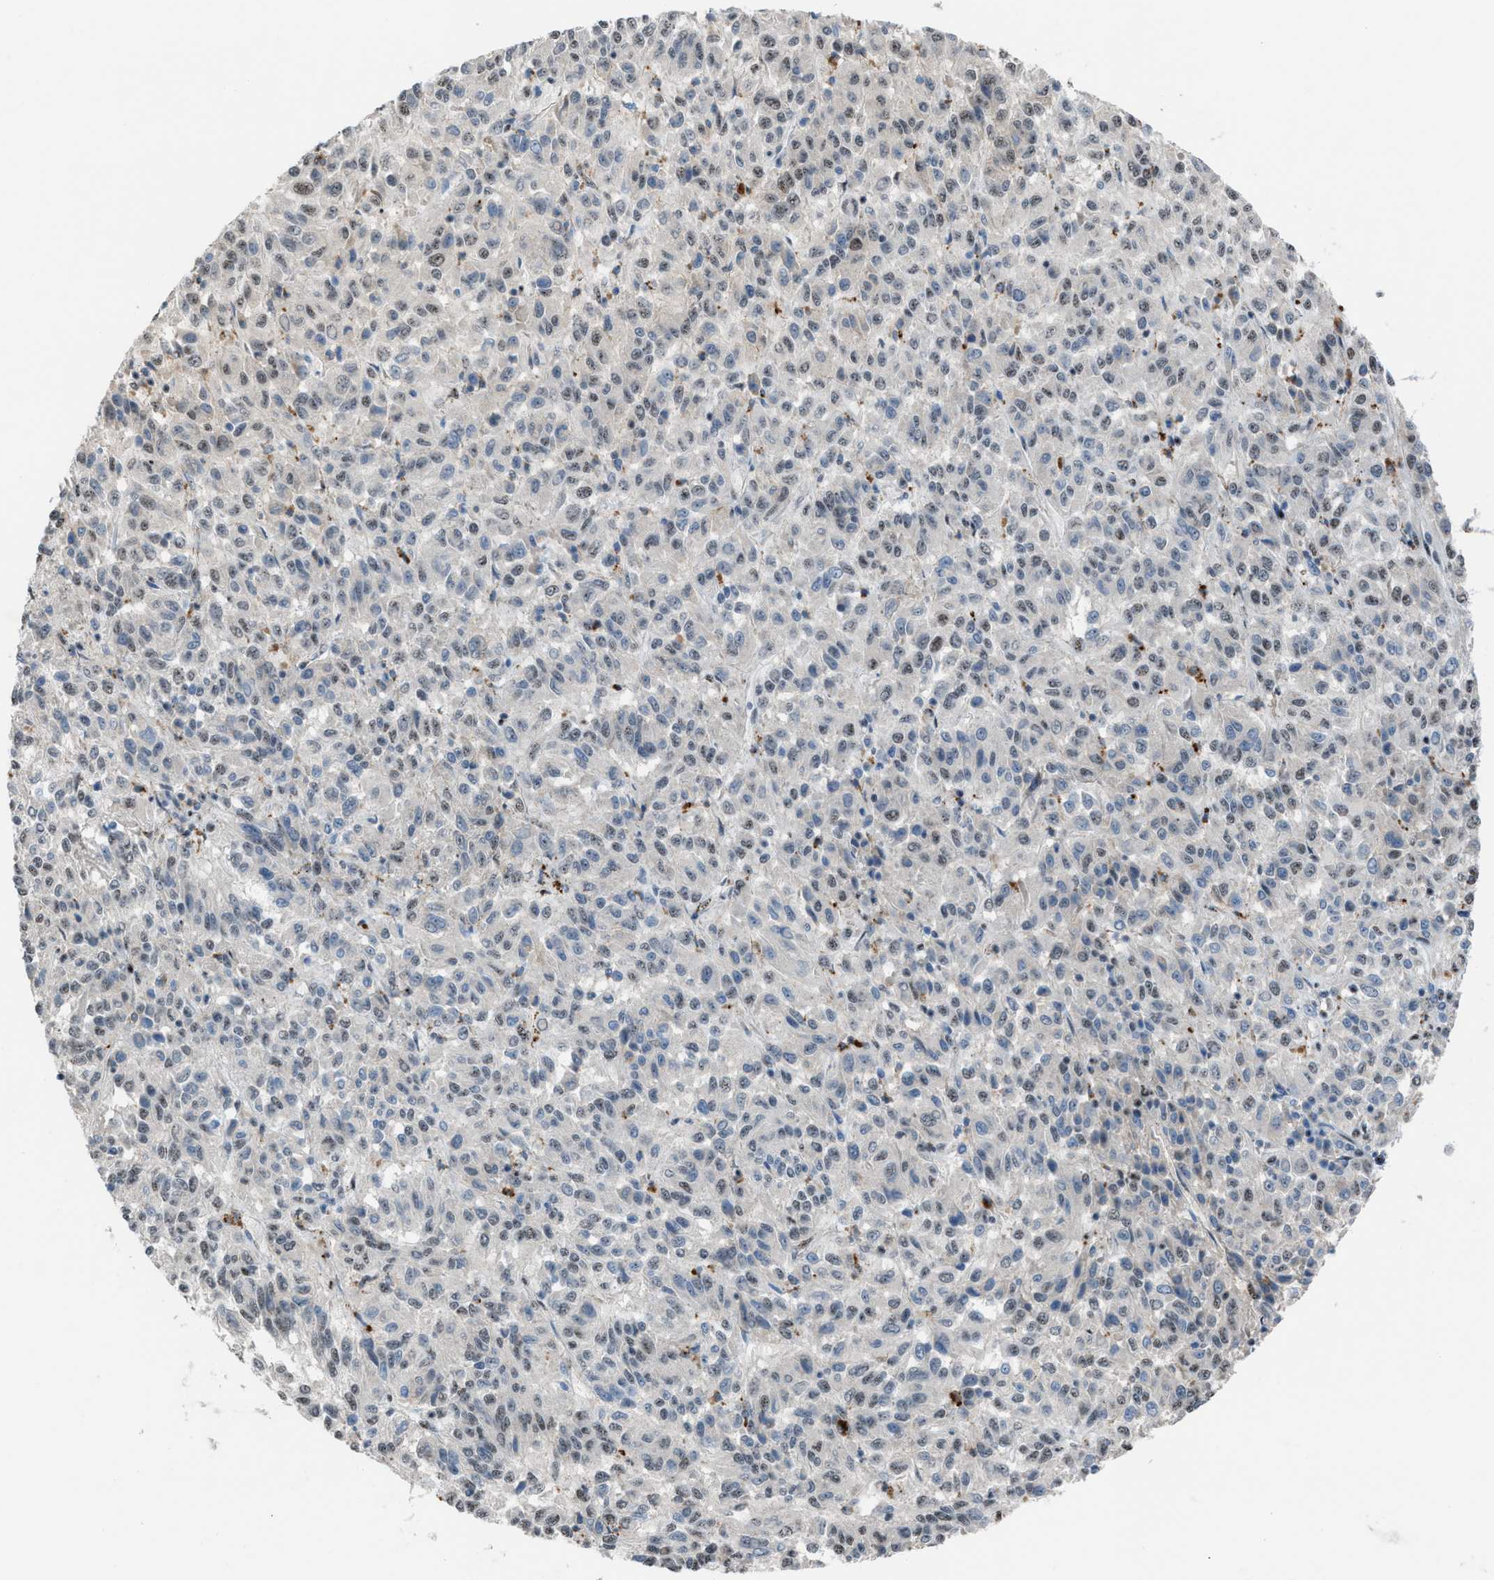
{"staining": {"intensity": "weak", "quantity": "<25%", "location": "nuclear"}, "tissue": "melanoma", "cell_type": "Tumor cells", "image_type": "cancer", "snomed": [{"axis": "morphology", "description": "Malignant melanoma, Metastatic site"}, {"axis": "topography", "description": "Lung"}], "caption": "A micrograph of human malignant melanoma (metastatic site) is negative for staining in tumor cells.", "gene": "CENPP", "patient": {"sex": "male", "age": 64}}